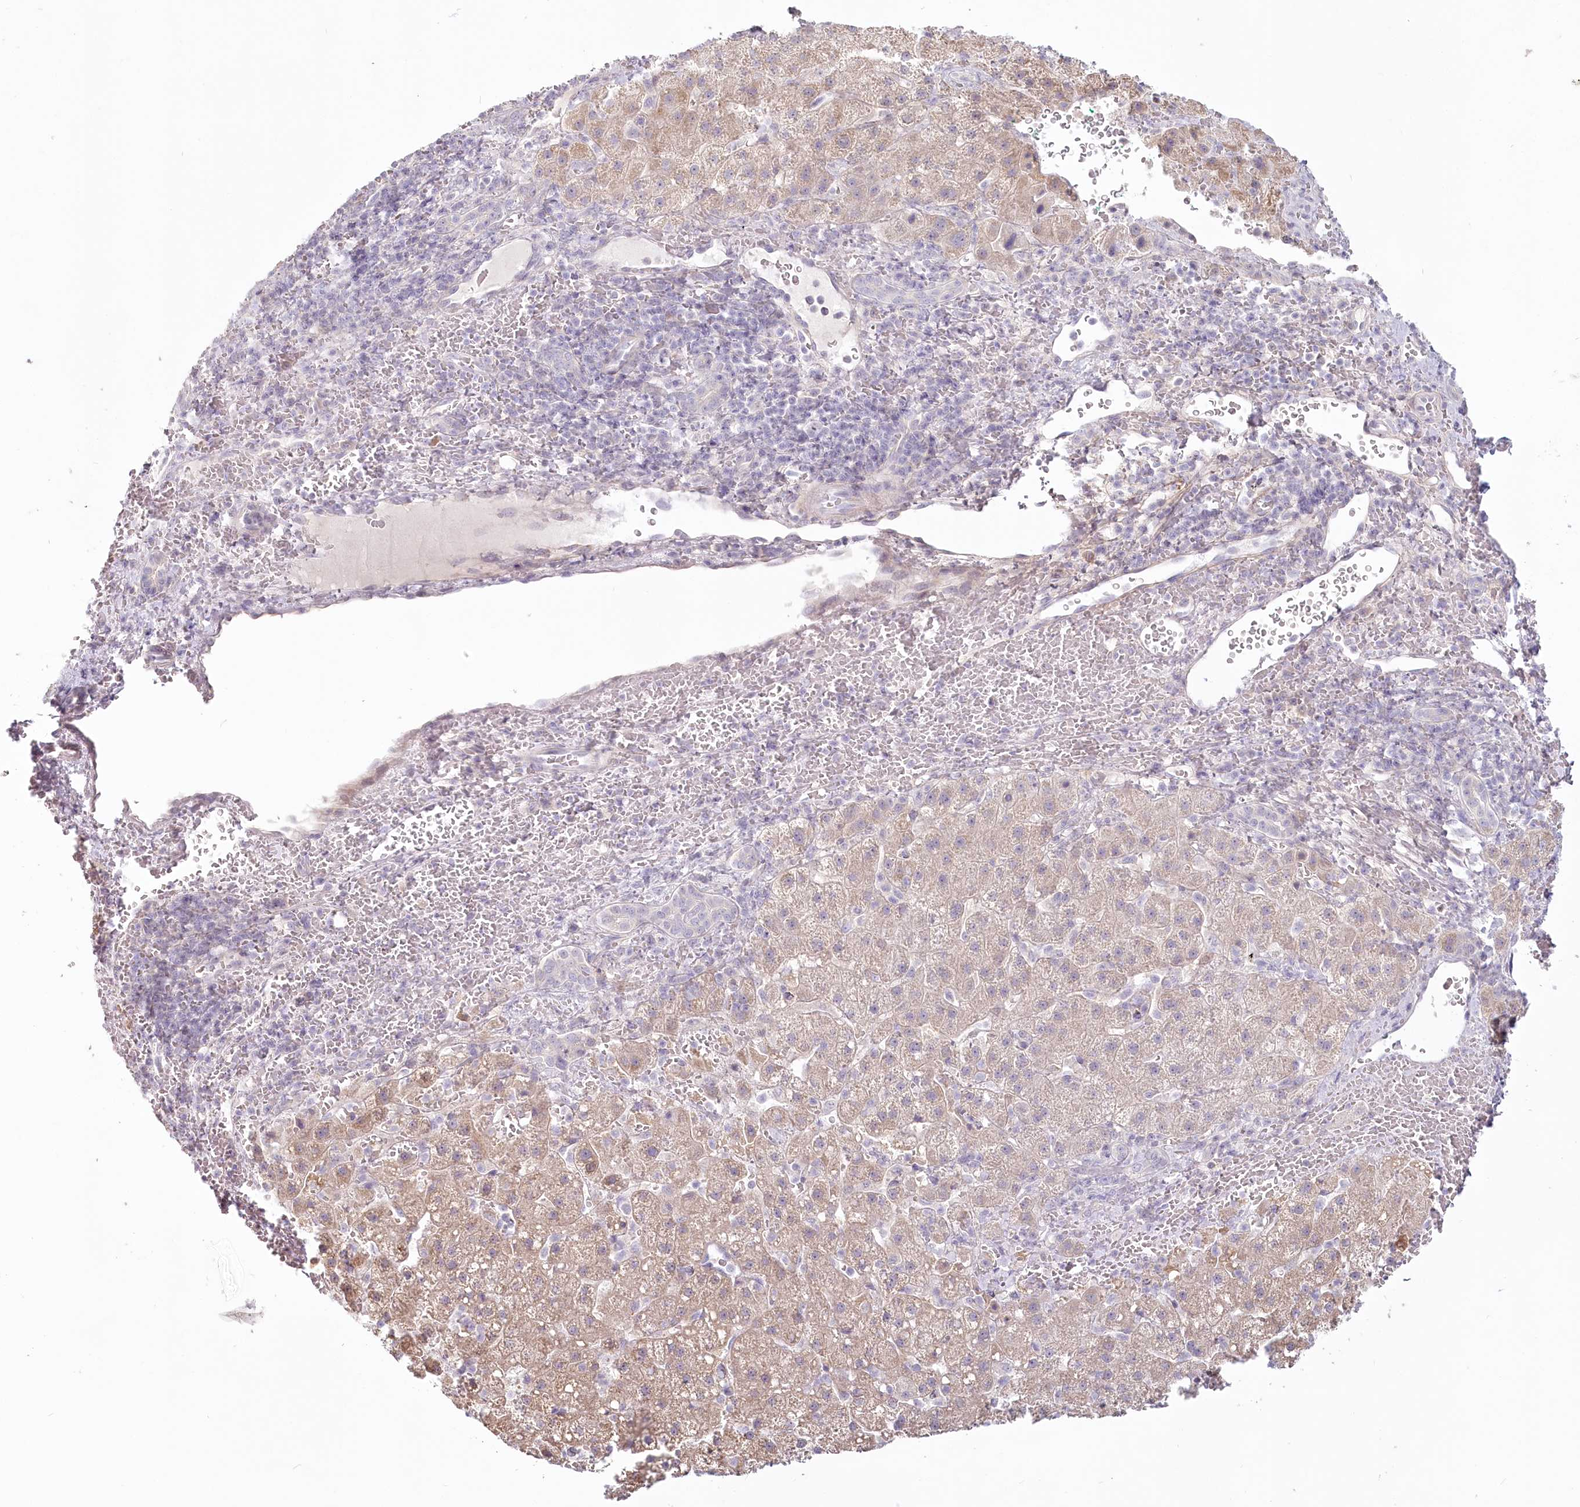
{"staining": {"intensity": "weak", "quantity": "25%-75%", "location": "cytoplasmic/membranous"}, "tissue": "liver cancer", "cell_type": "Tumor cells", "image_type": "cancer", "snomed": [{"axis": "morphology", "description": "Carcinoma, Hepatocellular, NOS"}, {"axis": "topography", "description": "Liver"}], "caption": "A low amount of weak cytoplasmic/membranous staining is present in about 25%-75% of tumor cells in hepatocellular carcinoma (liver) tissue.", "gene": "USP11", "patient": {"sex": "male", "age": 57}}